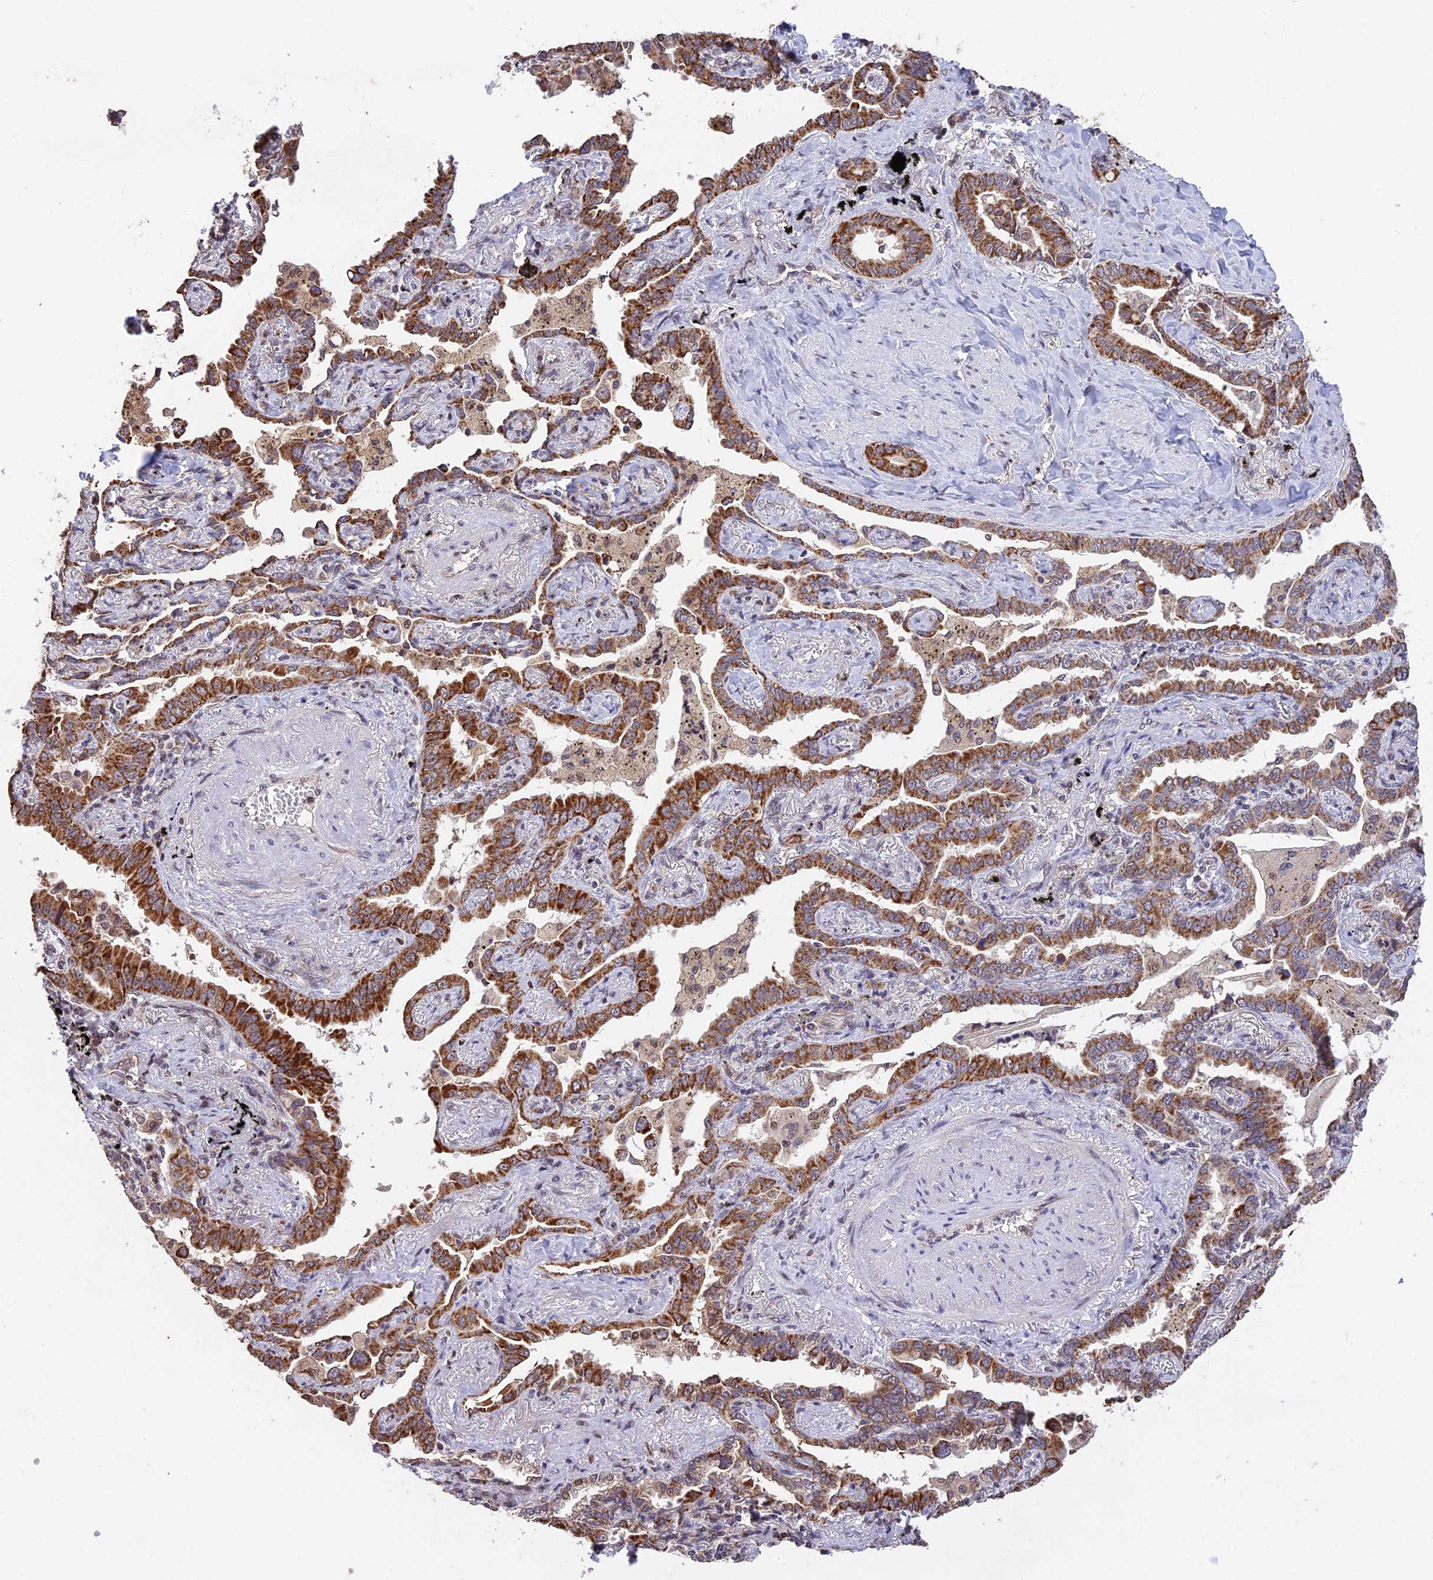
{"staining": {"intensity": "strong", "quantity": ">75%", "location": "cytoplasmic/membranous"}, "tissue": "lung cancer", "cell_type": "Tumor cells", "image_type": "cancer", "snomed": [{"axis": "morphology", "description": "Adenocarcinoma, NOS"}, {"axis": "topography", "description": "Lung"}], "caption": "This micrograph demonstrates lung cancer stained with immunohistochemistry to label a protein in brown. The cytoplasmic/membranous of tumor cells show strong positivity for the protein. Nuclei are counter-stained blue.", "gene": "RERGL", "patient": {"sex": "male", "age": 67}}